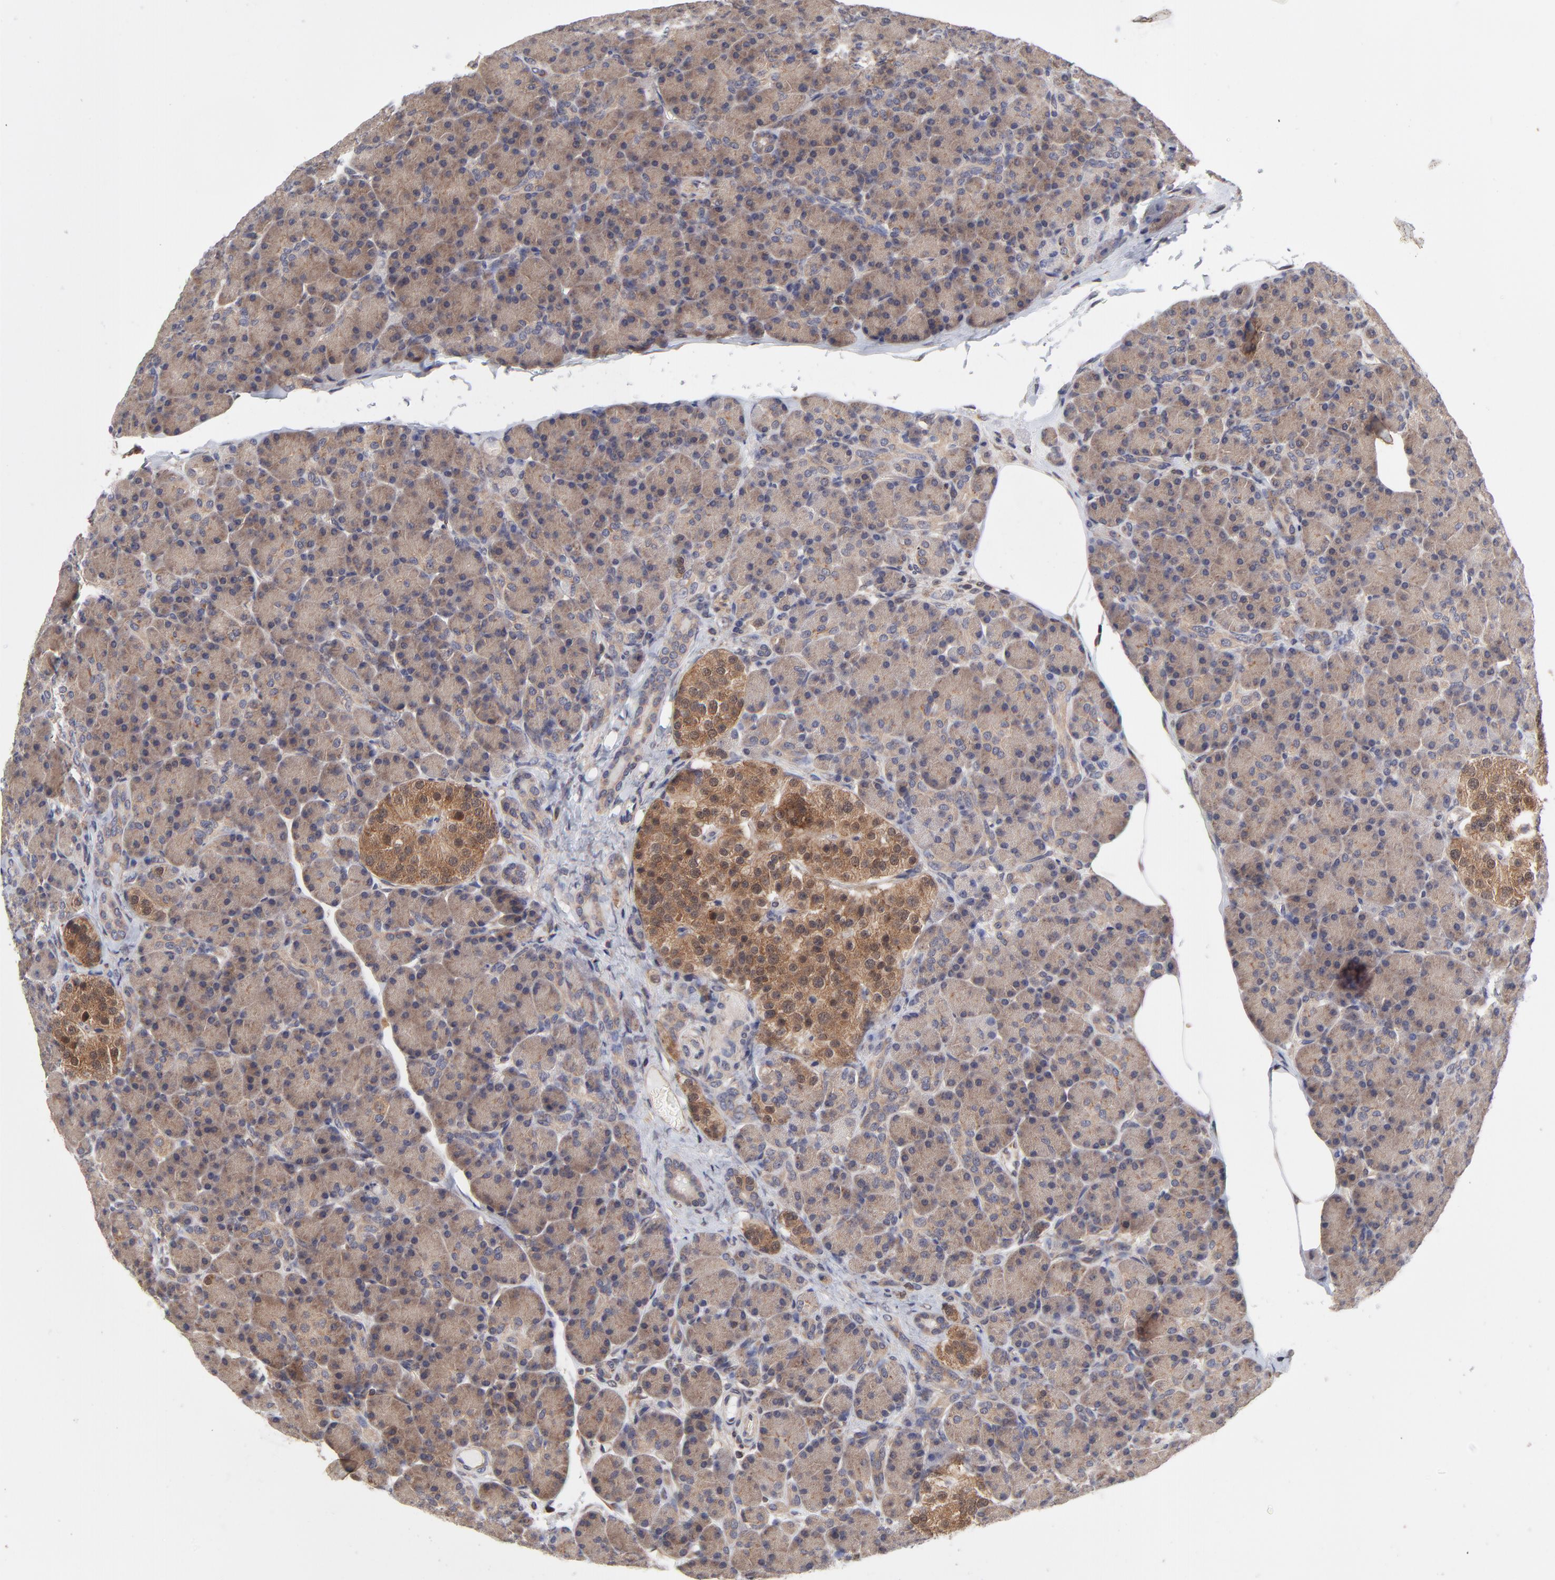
{"staining": {"intensity": "weak", "quantity": ">75%", "location": "cytoplasmic/membranous"}, "tissue": "pancreas", "cell_type": "Exocrine glandular cells", "image_type": "normal", "snomed": [{"axis": "morphology", "description": "Normal tissue, NOS"}, {"axis": "topography", "description": "Pancreas"}], "caption": "Weak cytoplasmic/membranous expression is present in approximately >75% of exocrine glandular cells in unremarkable pancreas. (brown staining indicates protein expression, while blue staining denotes nuclei).", "gene": "PCMT1", "patient": {"sex": "female", "age": 43}}